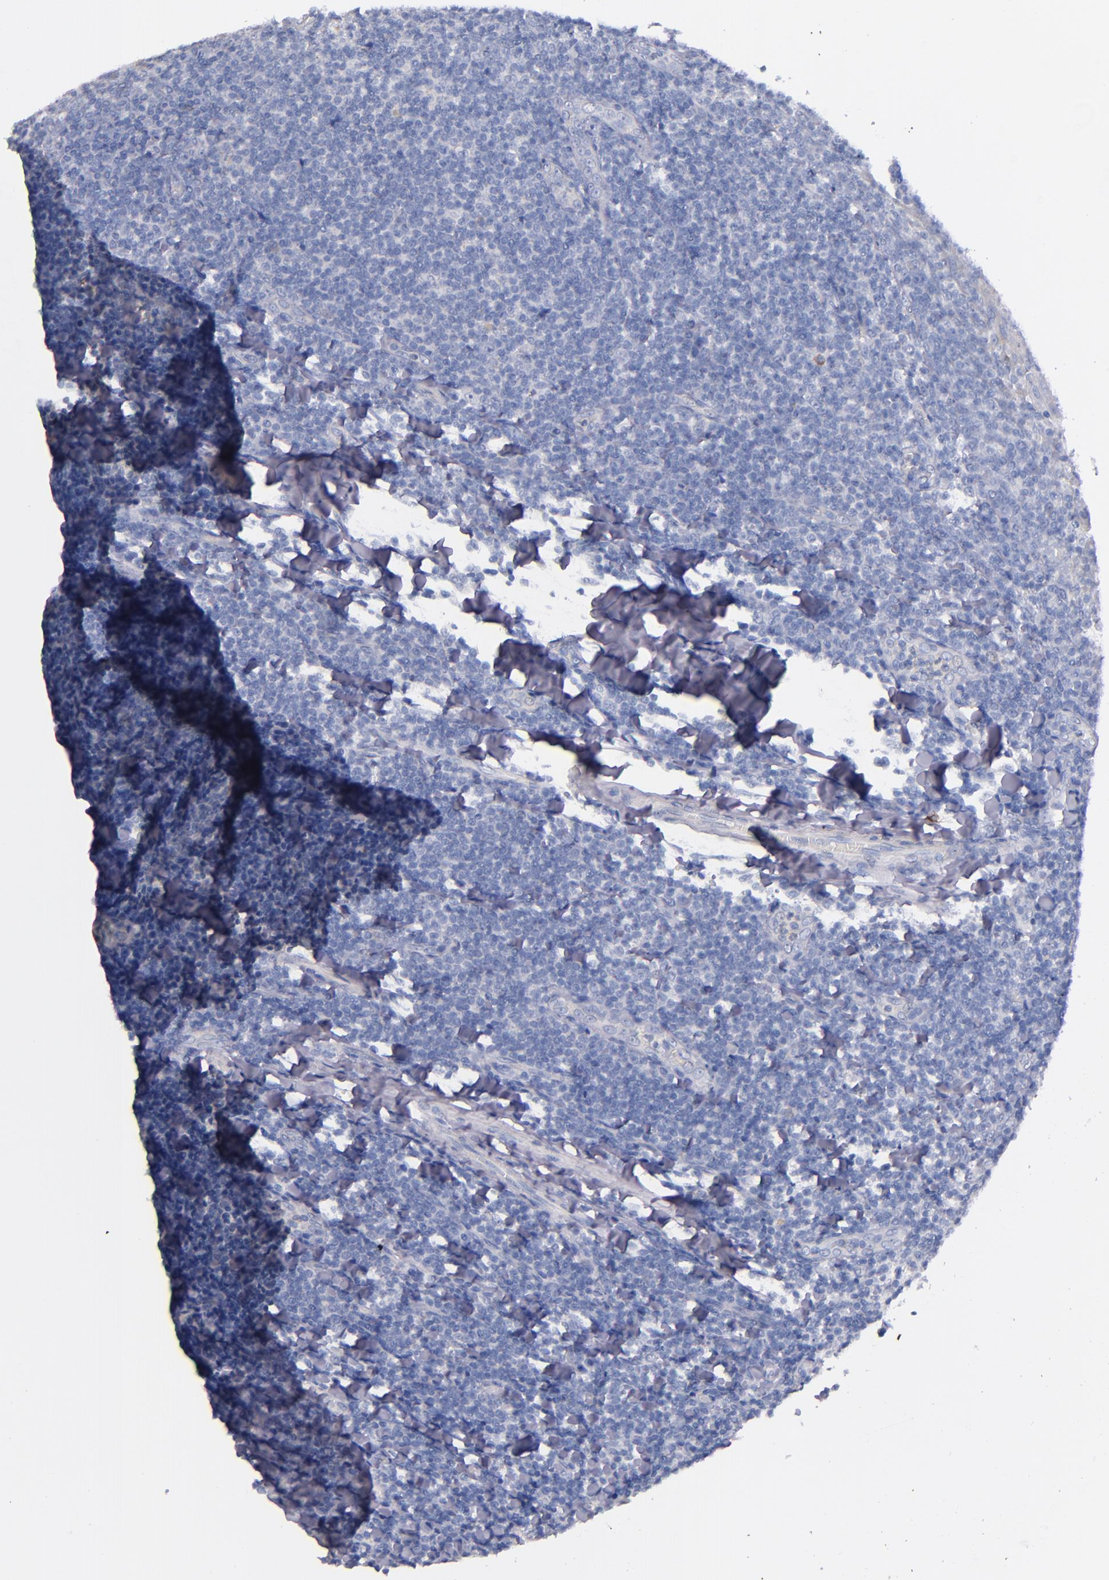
{"staining": {"intensity": "negative", "quantity": "none", "location": "none"}, "tissue": "tonsil", "cell_type": "Germinal center cells", "image_type": "normal", "snomed": [{"axis": "morphology", "description": "Normal tissue, NOS"}, {"axis": "topography", "description": "Tonsil"}], "caption": "Tonsil was stained to show a protein in brown. There is no significant expression in germinal center cells. The staining was performed using DAB to visualize the protein expression in brown, while the nuclei were stained in blue with hematoxylin (Magnification: 20x).", "gene": "CNTNAP2", "patient": {"sex": "male", "age": 31}}